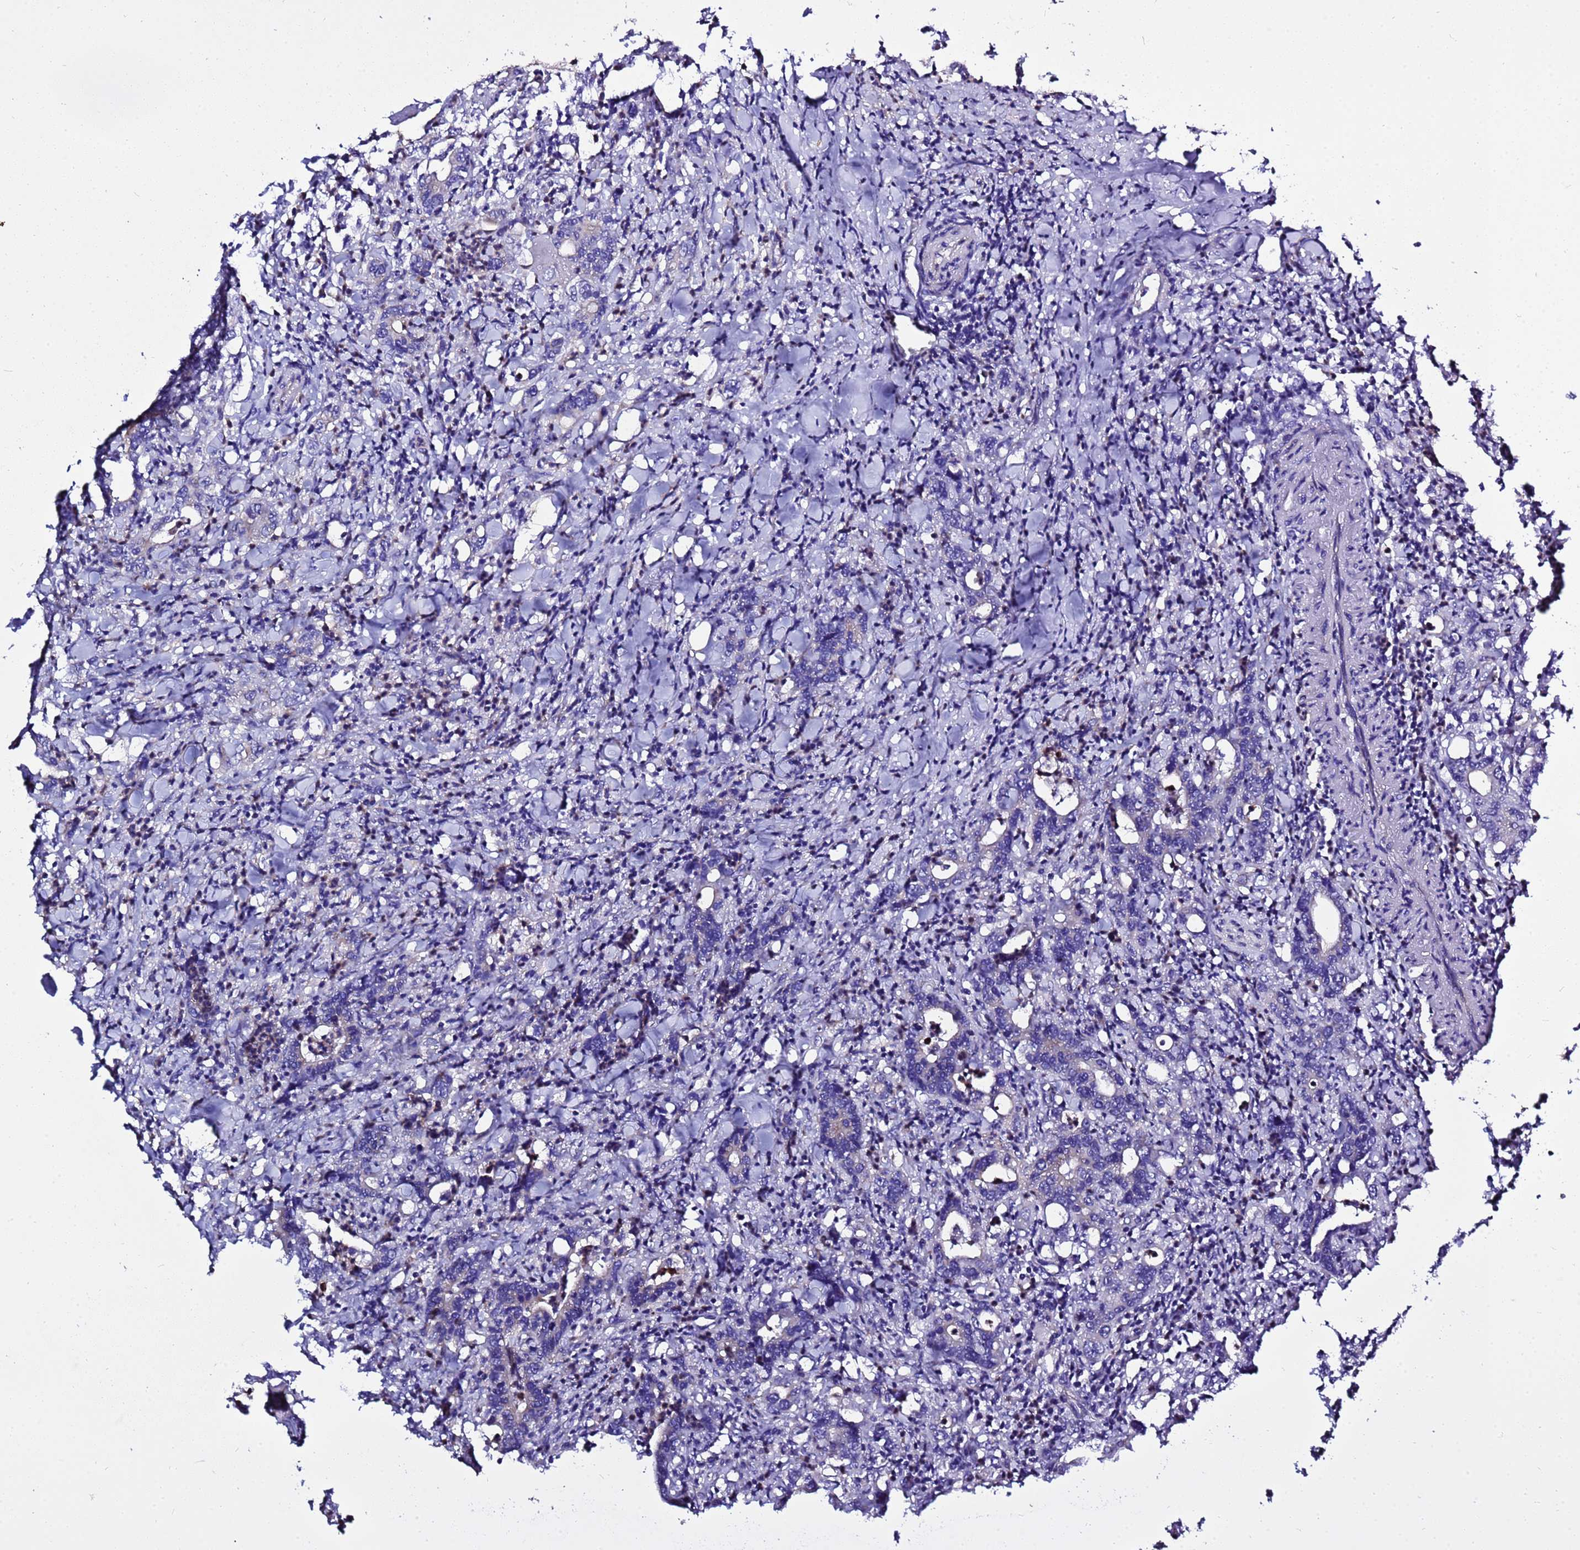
{"staining": {"intensity": "negative", "quantity": "none", "location": "none"}, "tissue": "colorectal cancer", "cell_type": "Tumor cells", "image_type": "cancer", "snomed": [{"axis": "morphology", "description": "Adenocarcinoma, NOS"}, {"axis": "topography", "description": "Colon"}], "caption": "Tumor cells are negative for brown protein staining in colorectal adenocarcinoma.", "gene": "KICS2", "patient": {"sex": "female", "age": 75}}